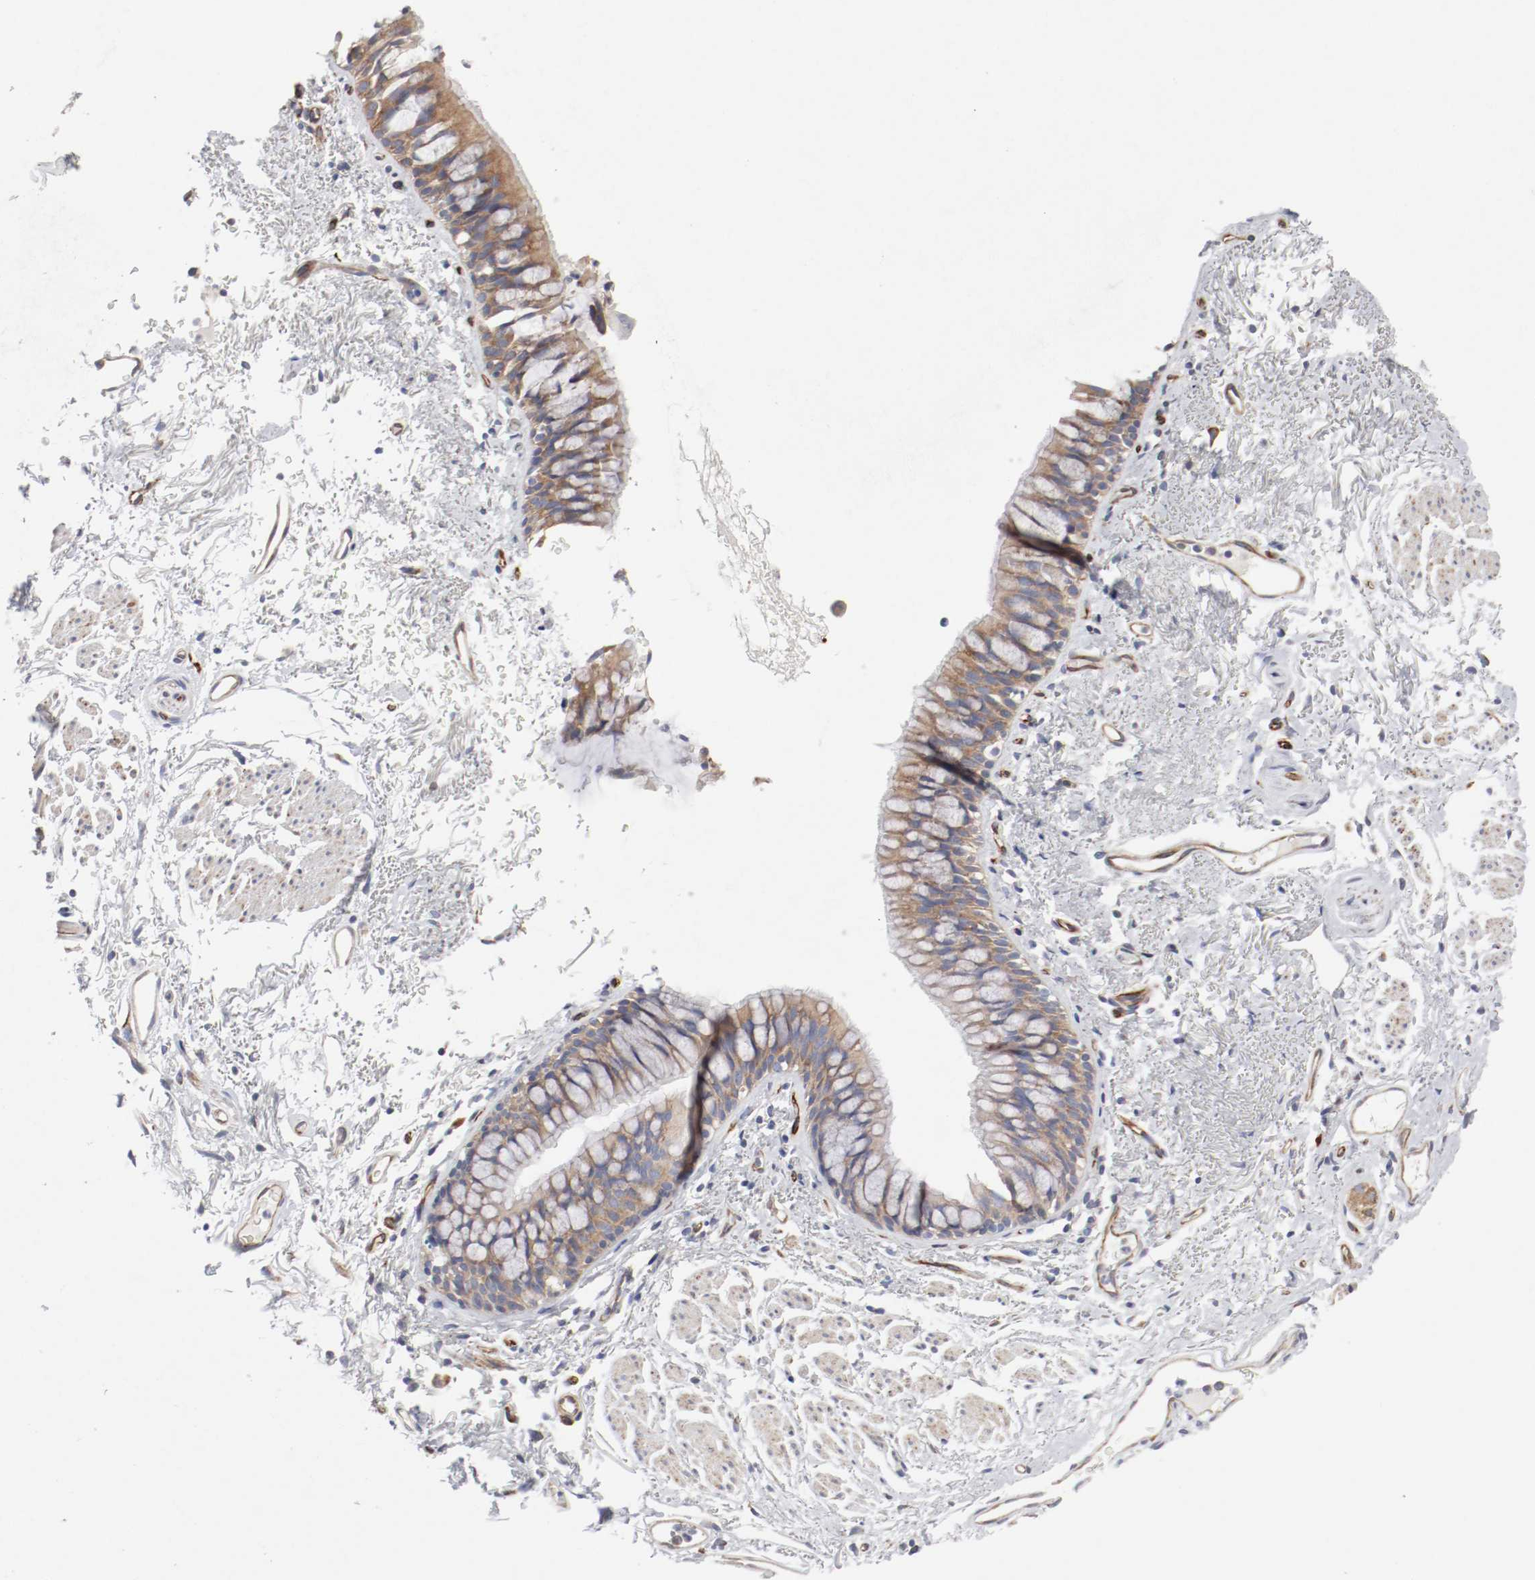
{"staining": {"intensity": "moderate", "quantity": ">75%", "location": "cytoplasmic/membranous"}, "tissue": "bronchus", "cell_type": "Respiratory epithelial cells", "image_type": "normal", "snomed": [{"axis": "morphology", "description": "Normal tissue, NOS"}, {"axis": "topography", "description": "Bronchus"}], "caption": "This micrograph exhibits IHC staining of unremarkable human bronchus, with medium moderate cytoplasmic/membranous positivity in approximately >75% of respiratory epithelial cells.", "gene": "GIT1", "patient": {"sex": "female", "age": 73}}